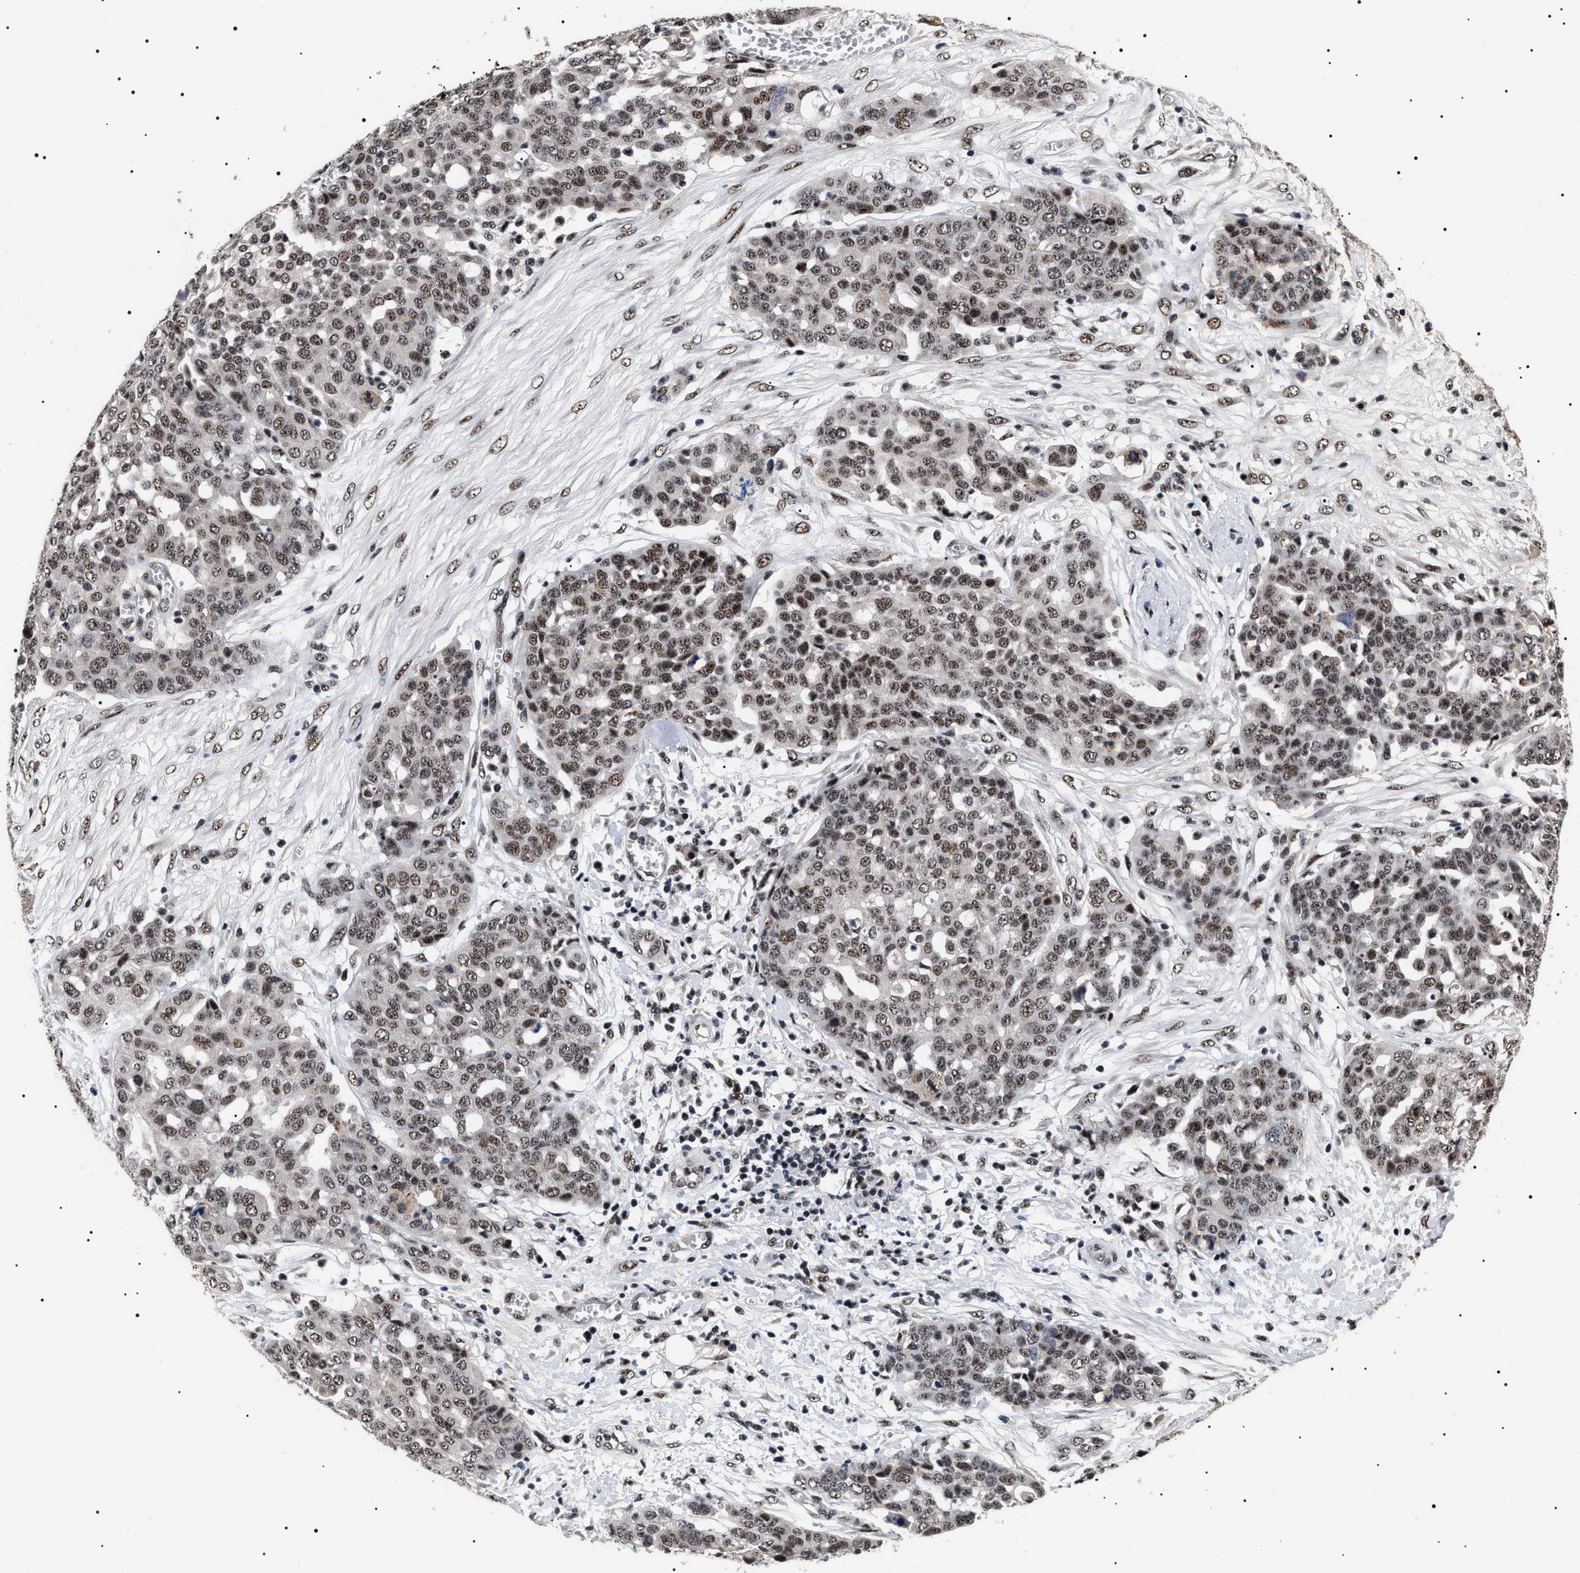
{"staining": {"intensity": "moderate", "quantity": ">75%", "location": "nuclear"}, "tissue": "ovarian cancer", "cell_type": "Tumor cells", "image_type": "cancer", "snomed": [{"axis": "morphology", "description": "Cystadenocarcinoma, serous, NOS"}, {"axis": "topography", "description": "Soft tissue"}, {"axis": "topography", "description": "Ovary"}], "caption": "IHC histopathology image of neoplastic tissue: ovarian serous cystadenocarcinoma stained using immunohistochemistry (IHC) exhibits medium levels of moderate protein expression localized specifically in the nuclear of tumor cells, appearing as a nuclear brown color.", "gene": "CAAP1", "patient": {"sex": "female", "age": 57}}